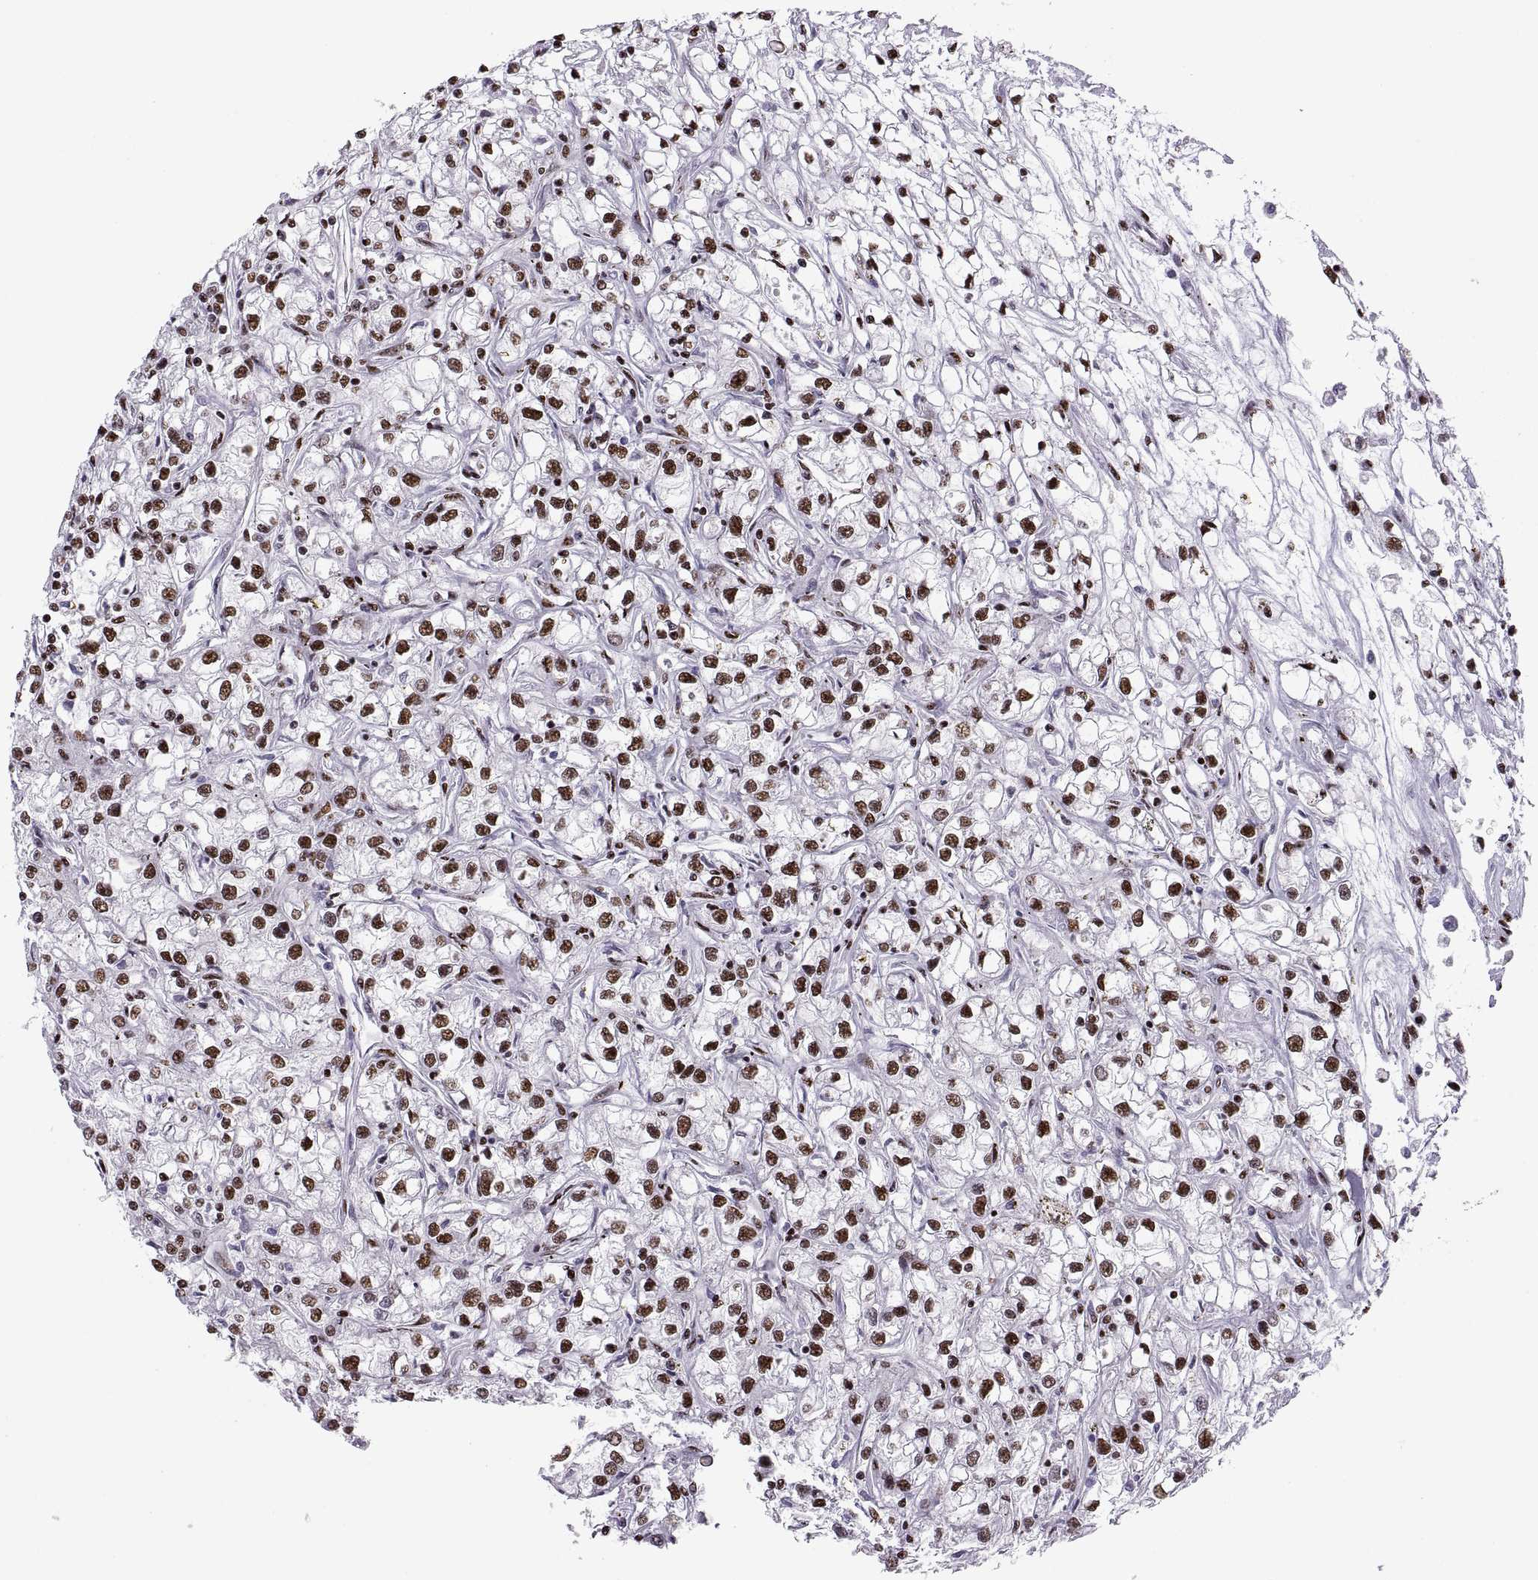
{"staining": {"intensity": "strong", "quantity": ">75%", "location": "nuclear"}, "tissue": "renal cancer", "cell_type": "Tumor cells", "image_type": "cancer", "snomed": [{"axis": "morphology", "description": "Adenocarcinoma, NOS"}, {"axis": "topography", "description": "Kidney"}], "caption": "Renal cancer stained for a protein displays strong nuclear positivity in tumor cells.", "gene": "SNAI1", "patient": {"sex": "female", "age": 59}}